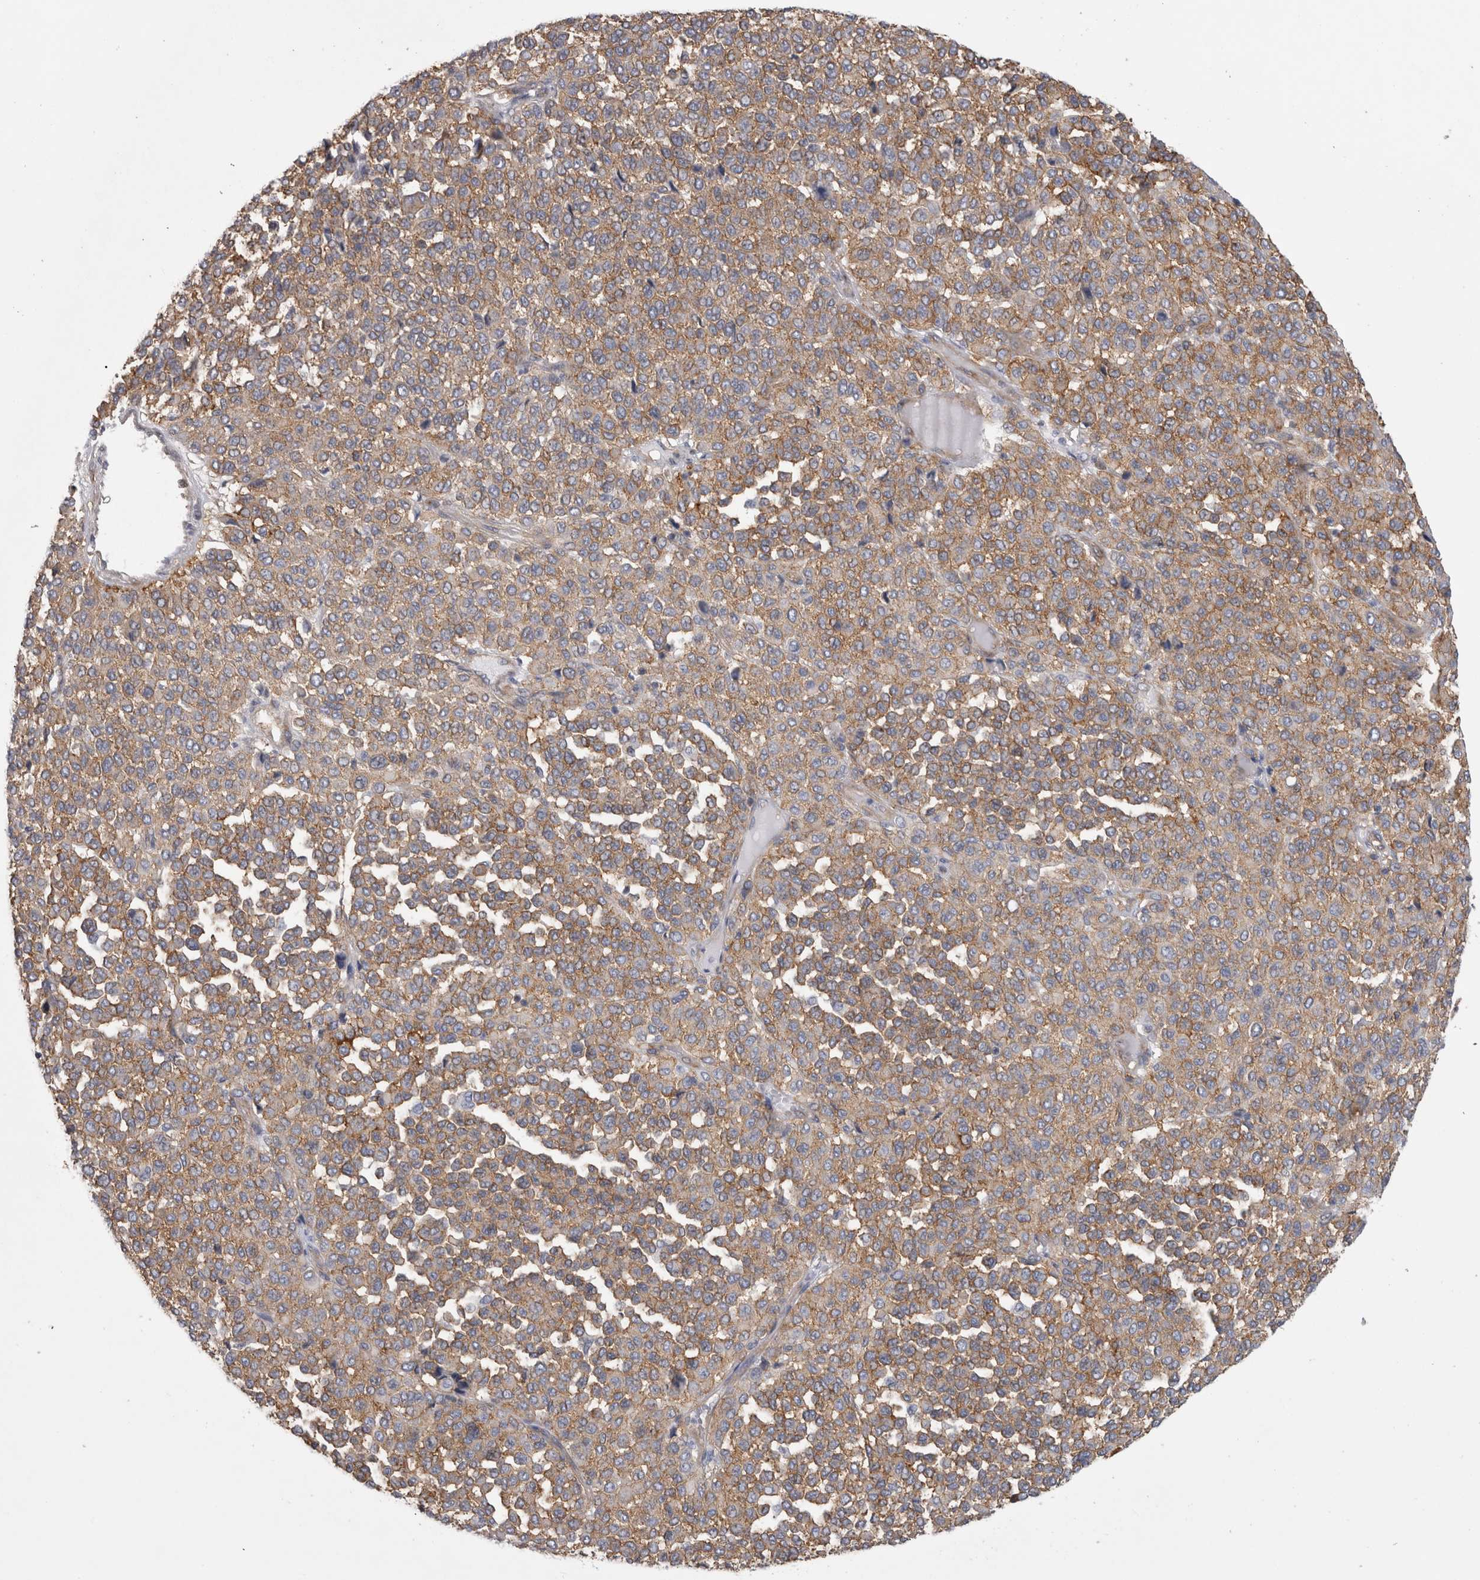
{"staining": {"intensity": "moderate", "quantity": ">75%", "location": "cytoplasmic/membranous"}, "tissue": "melanoma", "cell_type": "Tumor cells", "image_type": "cancer", "snomed": [{"axis": "morphology", "description": "Malignant melanoma, Metastatic site"}, {"axis": "topography", "description": "Pancreas"}], "caption": "Malignant melanoma (metastatic site) tissue shows moderate cytoplasmic/membranous staining in about >75% of tumor cells", "gene": "ATXN3", "patient": {"sex": "female", "age": 30}}